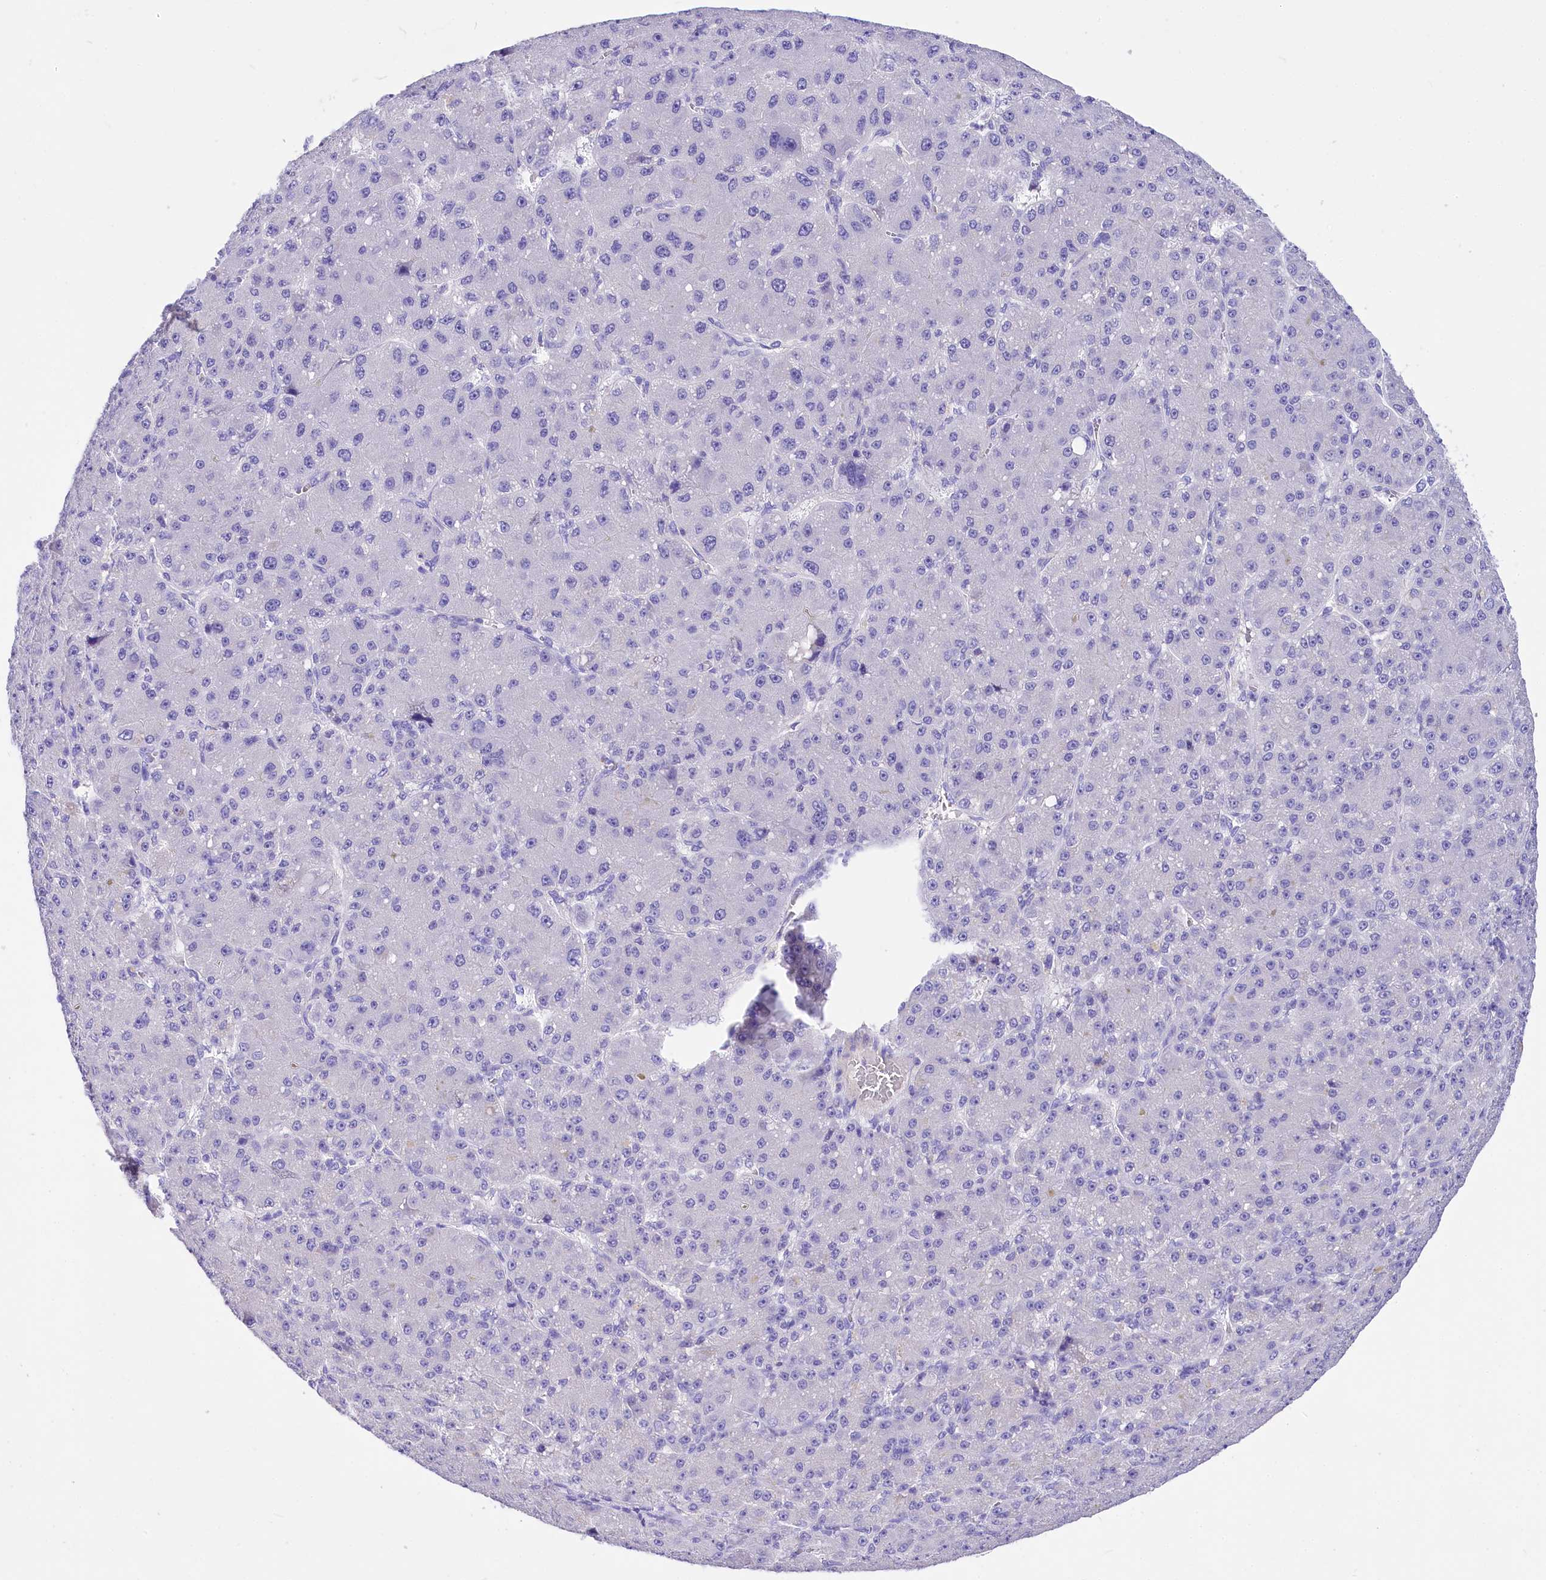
{"staining": {"intensity": "negative", "quantity": "none", "location": "none"}, "tissue": "liver cancer", "cell_type": "Tumor cells", "image_type": "cancer", "snomed": [{"axis": "morphology", "description": "Carcinoma, Hepatocellular, NOS"}, {"axis": "topography", "description": "Liver"}], "caption": "This is a photomicrograph of IHC staining of hepatocellular carcinoma (liver), which shows no positivity in tumor cells.", "gene": "A2ML1", "patient": {"sex": "male", "age": 67}}